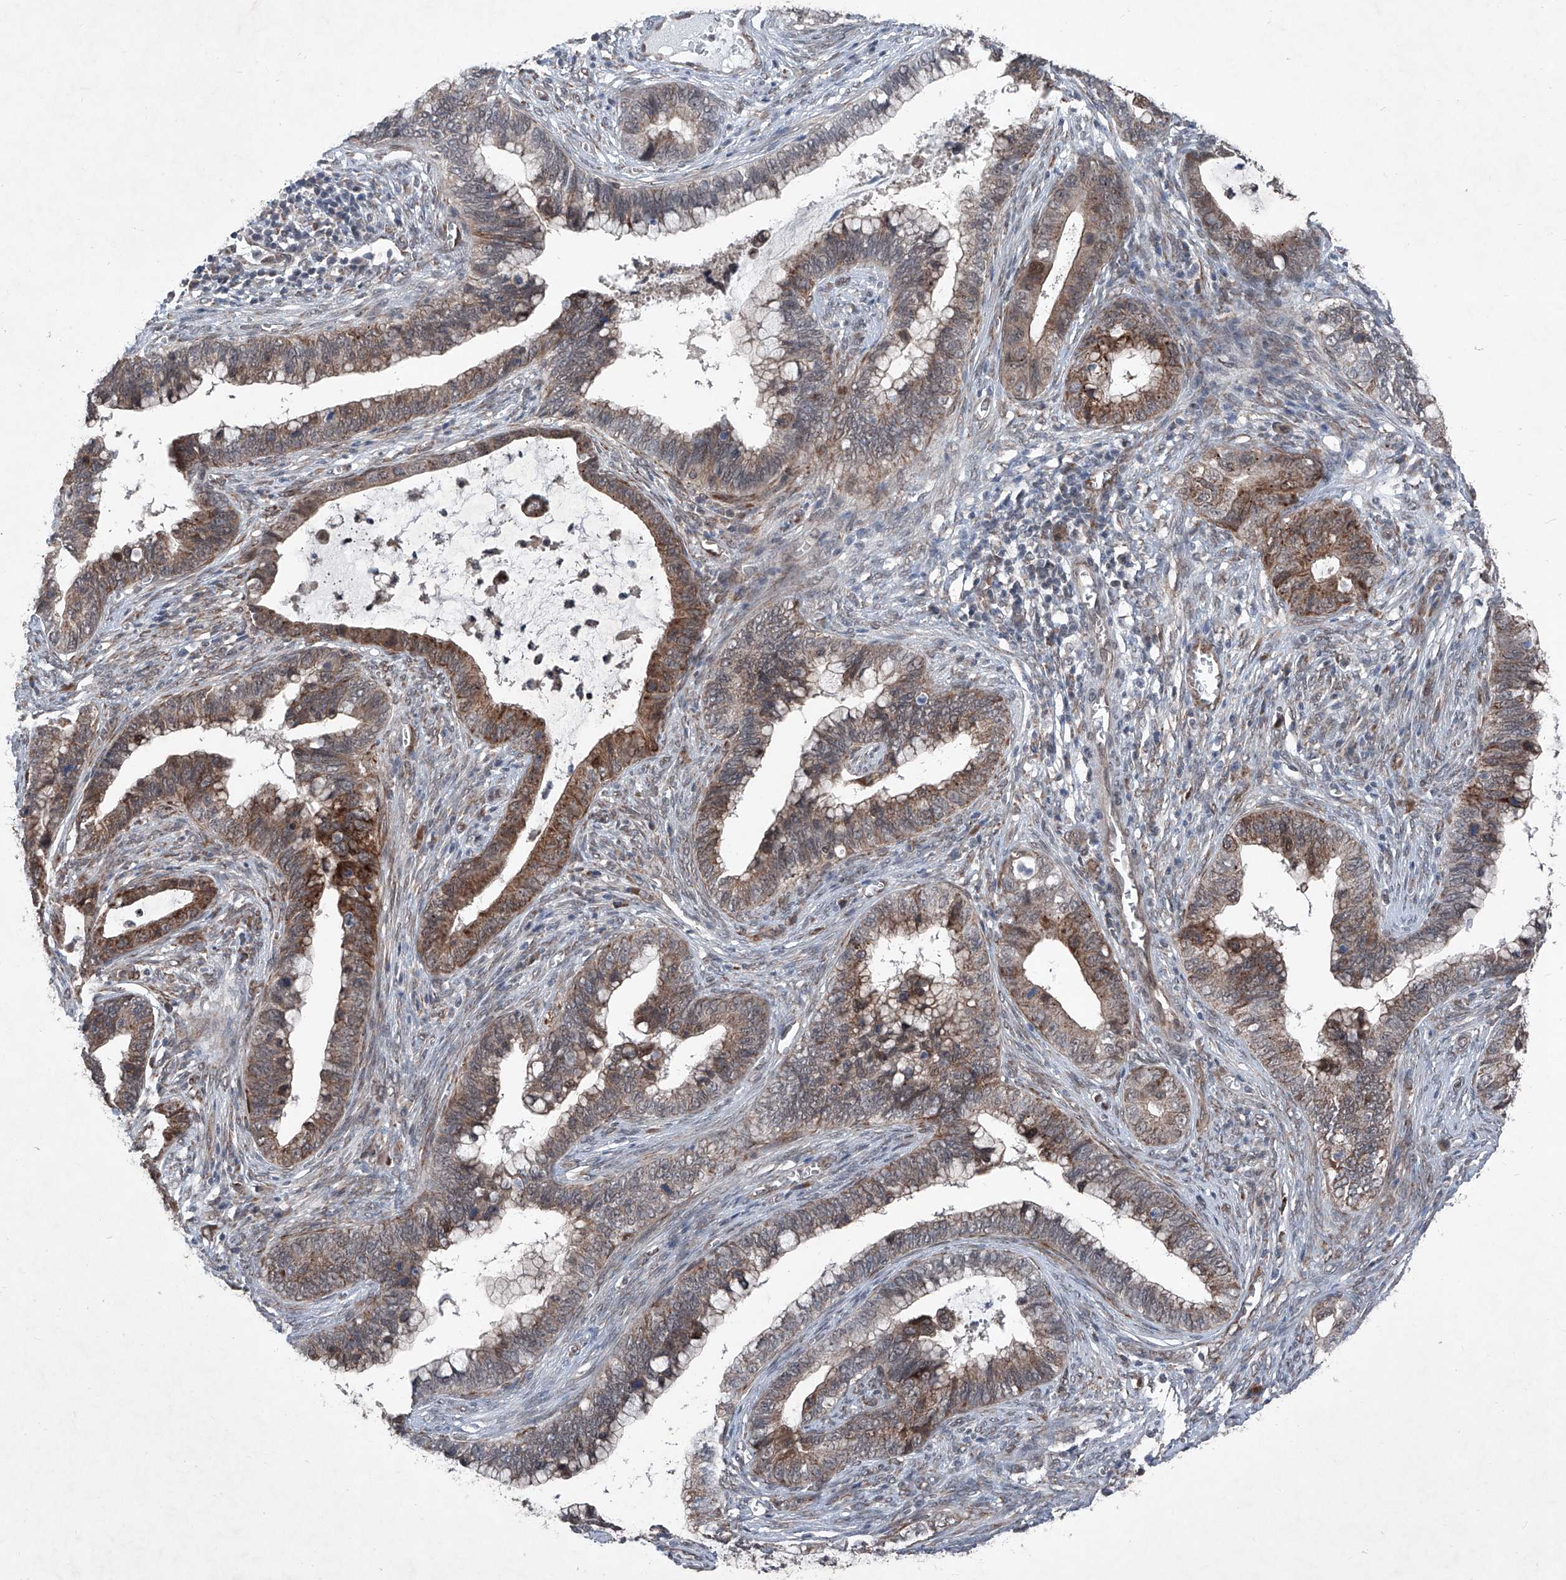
{"staining": {"intensity": "moderate", "quantity": ">75%", "location": "cytoplasmic/membranous"}, "tissue": "cervical cancer", "cell_type": "Tumor cells", "image_type": "cancer", "snomed": [{"axis": "morphology", "description": "Adenocarcinoma, NOS"}, {"axis": "topography", "description": "Cervix"}], "caption": "Protein analysis of adenocarcinoma (cervical) tissue reveals moderate cytoplasmic/membranous expression in approximately >75% of tumor cells.", "gene": "COA7", "patient": {"sex": "female", "age": 44}}